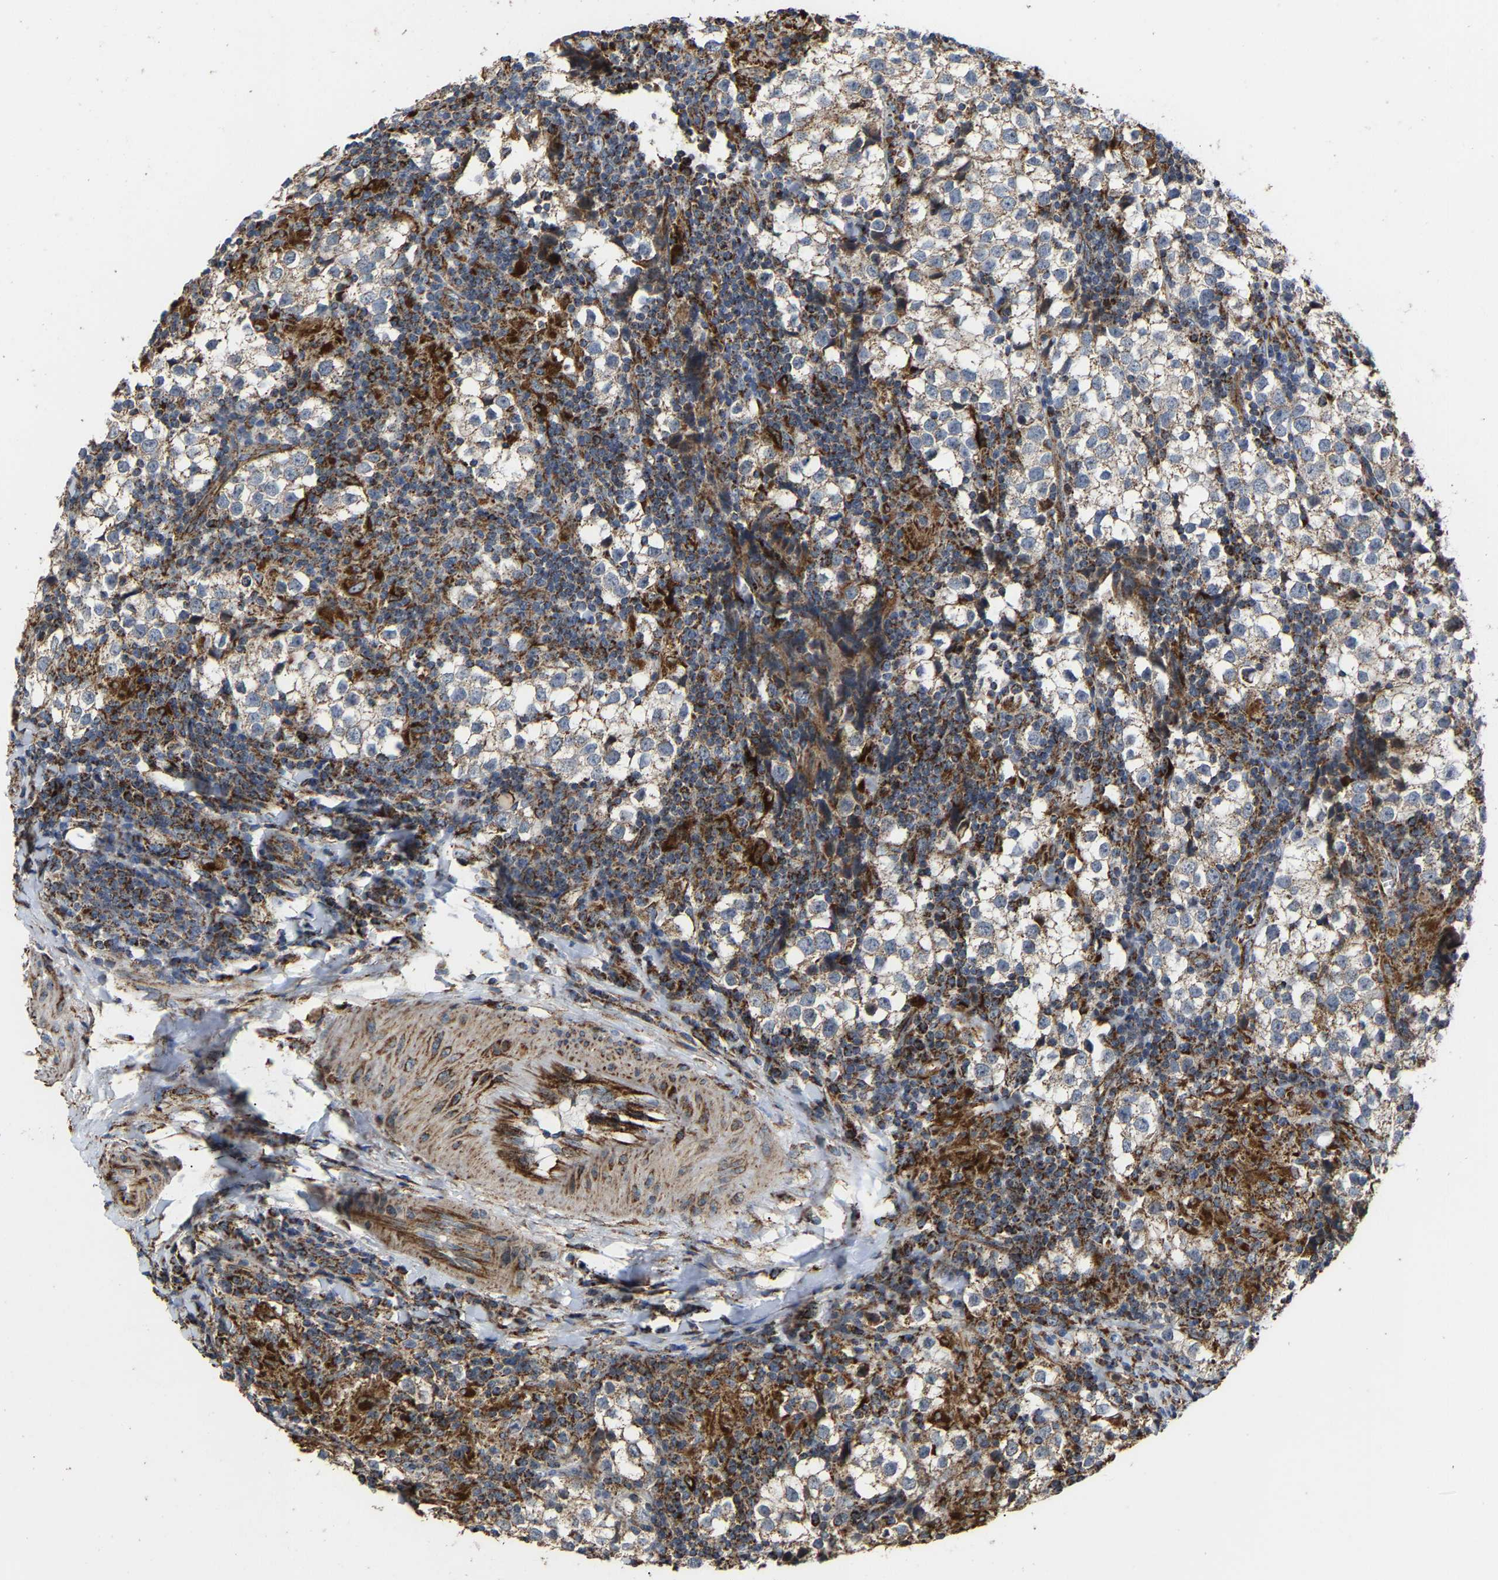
{"staining": {"intensity": "weak", "quantity": "<25%", "location": "cytoplasmic/membranous"}, "tissue": "testis cancer", "cell_type": "Tumor cells", "image_type": "cancer", "snomed": [{"axis": "morphology", "description": "Seminoma, NOS"}, {"axis": "morphology", "description": "Carcinoma, Embryonal, NOS"}, {"axis": "topography", "description": "Testis"}], "caption": "Human embryonal carcinoma (testis) stained for a protein using IHC exhibits no positivity in tumor cells.", "gene": "NDUFV3", "patient": {"sex": "male", "age": 36}}